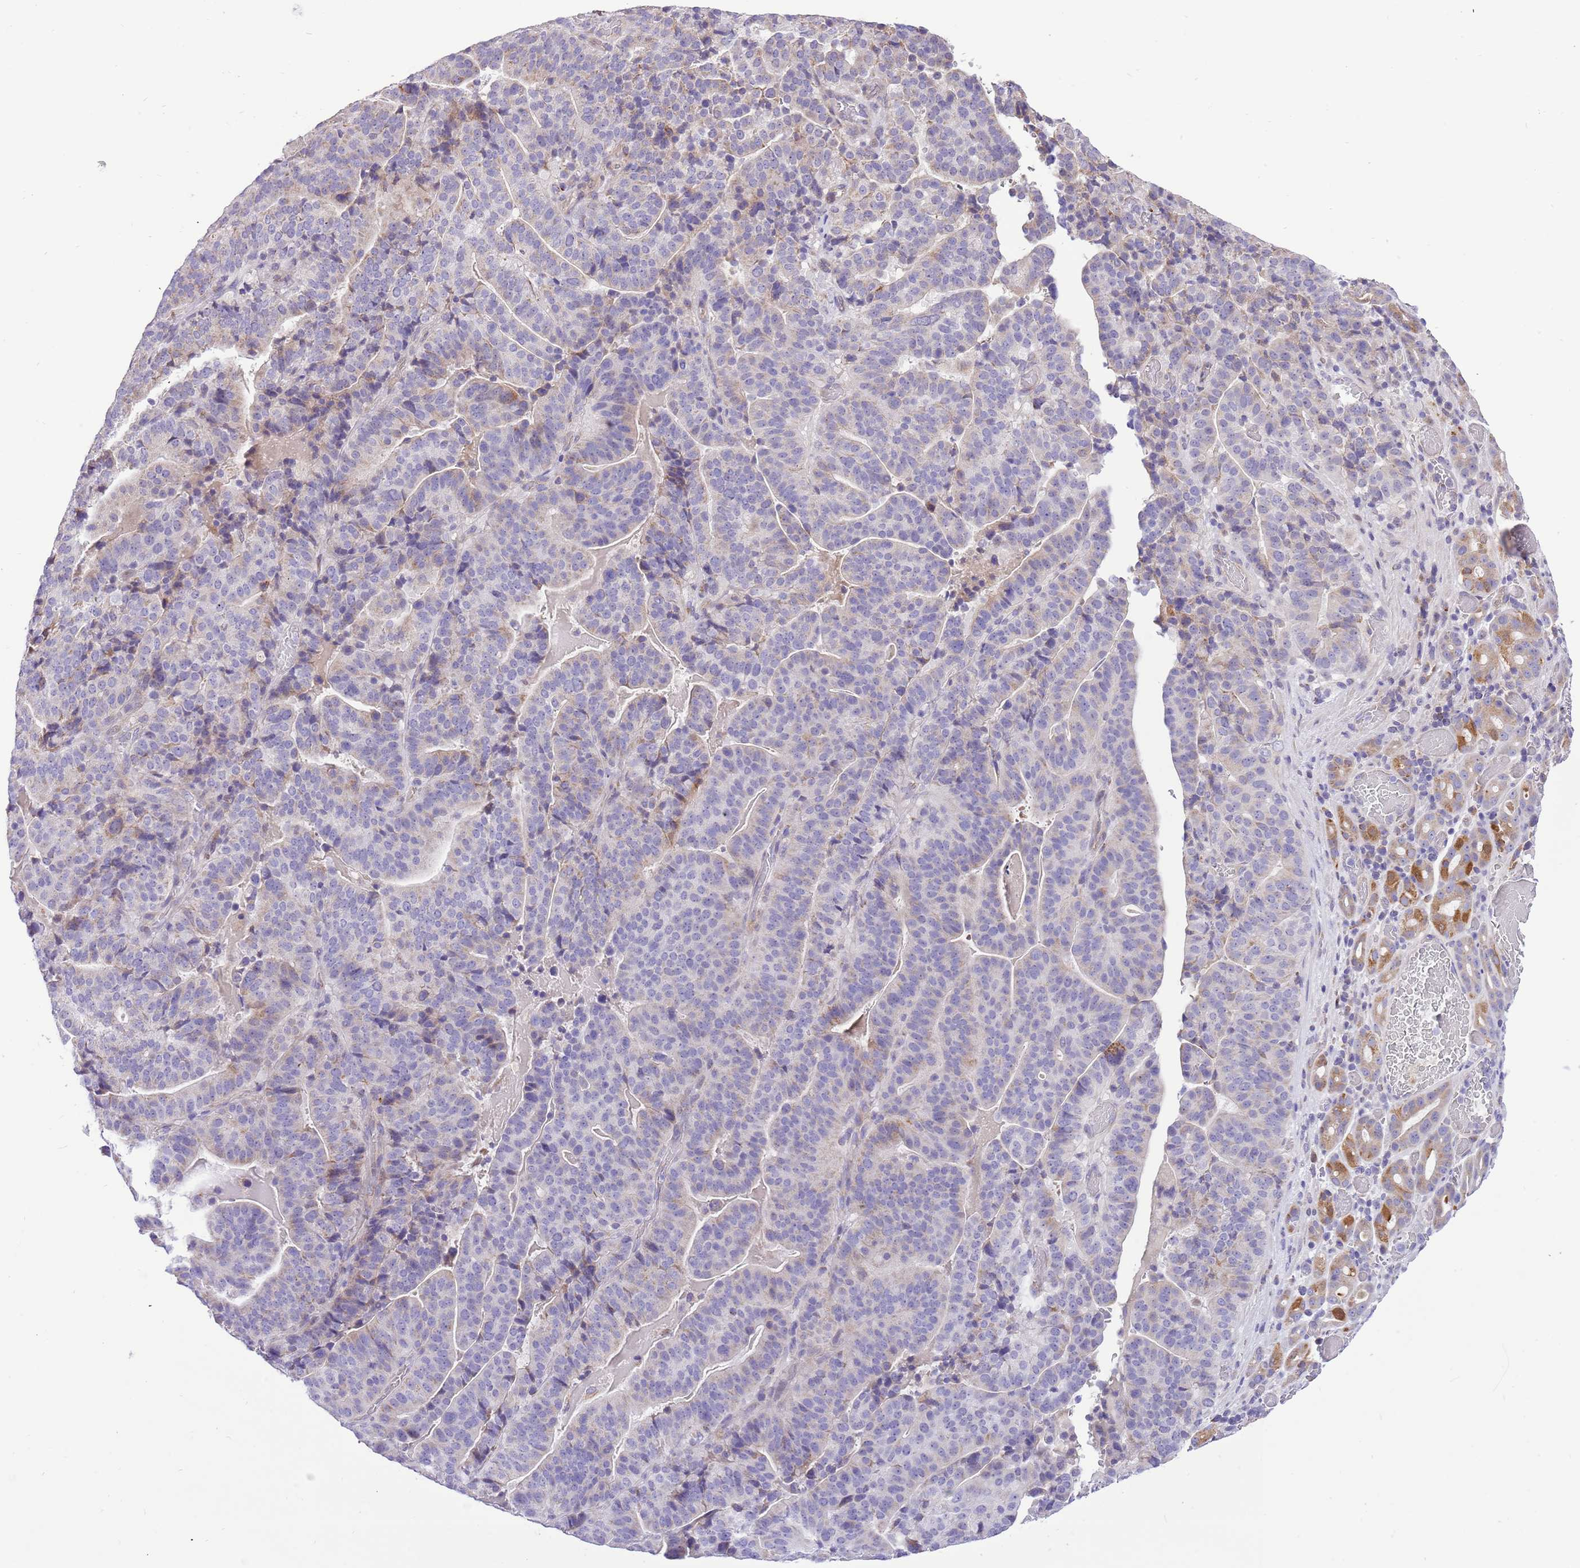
{"staining": {"intensity": "moderate", "quantity": "<25%", "location": "cytoplasmic/membranous"}, "tissue": "stomach cancer", "cell_type": "Tumor cells", "image_type": "cancer", "snomed": [{"axis": "morphology", "description": "Adenocarcinoma, NOS"}, {"axis": "topography", "description": "Stomach"}], "caption": "Human stomach cancer (adenocarcinoma) stained for a protein (brown) demonstrates moderate cytoplasmic/membranous positive expression in approximately <25% of tumor cells.", "gene": "COX17", "patient": {"sex": "male", "age": 48}}